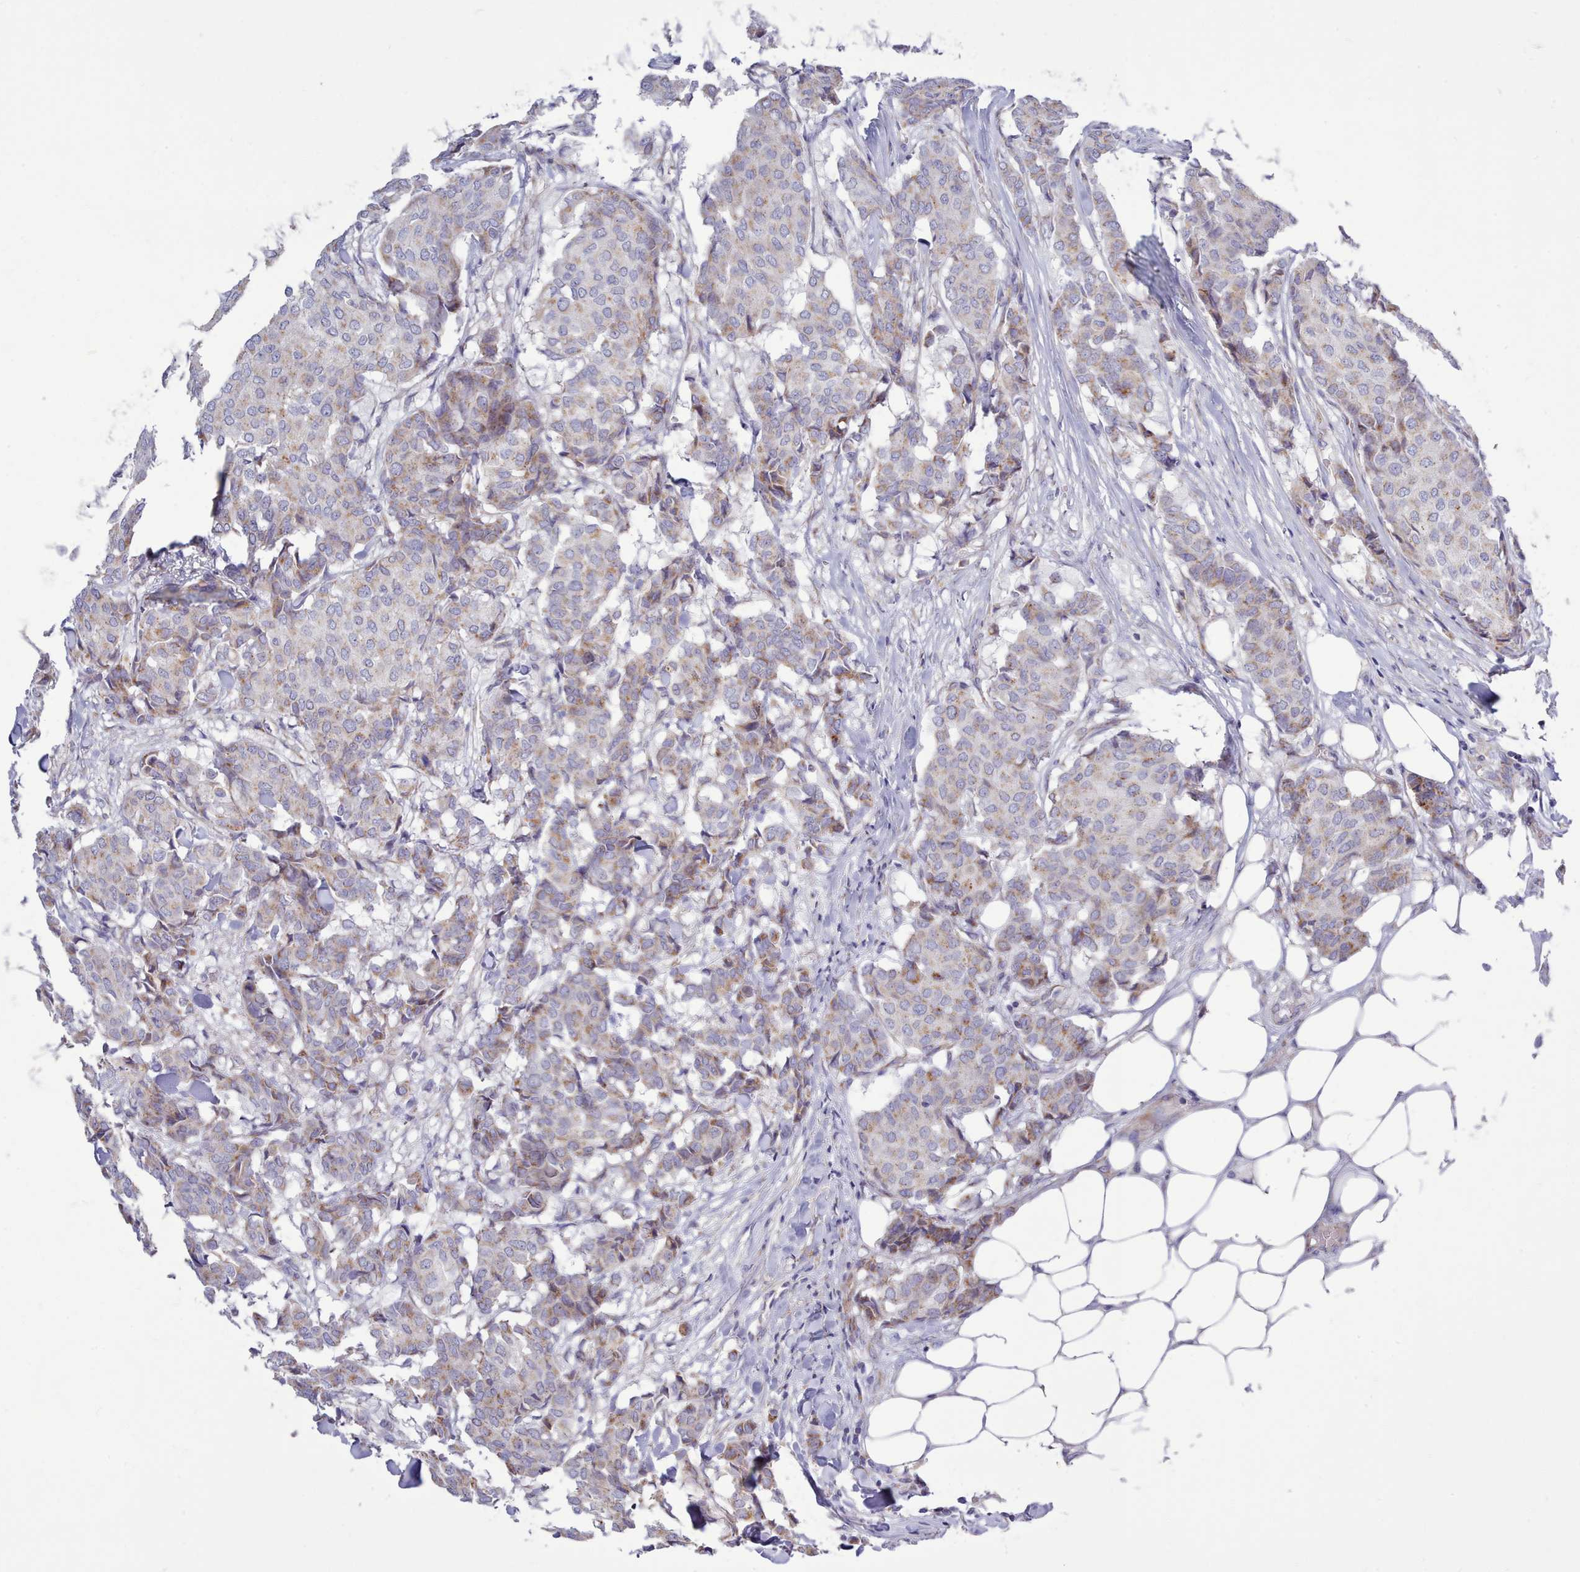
{"staining": {"intensity": "weak", "quantity": "25%-75%", "location": "cytoplasmic/membranous"}, "tissue": "breast cancer", "cell_type": "Tumor cells", "image_type": "cancer", "snomed": [{"axis": "morphology", "description": "Duct carcinoma"}, {"axis": "topography", "description": "Breast"}], "caption": "Protein staining shows weak cytoplasmic/membranous expression in approximately 25%-75% of tumor cells in invasive ductal carcinoma (breast). (Brightfield microscopy of DAB IHC at high magnification).", "gene": "MRPL21", "patient": {"sex": "female", "age": 75}}